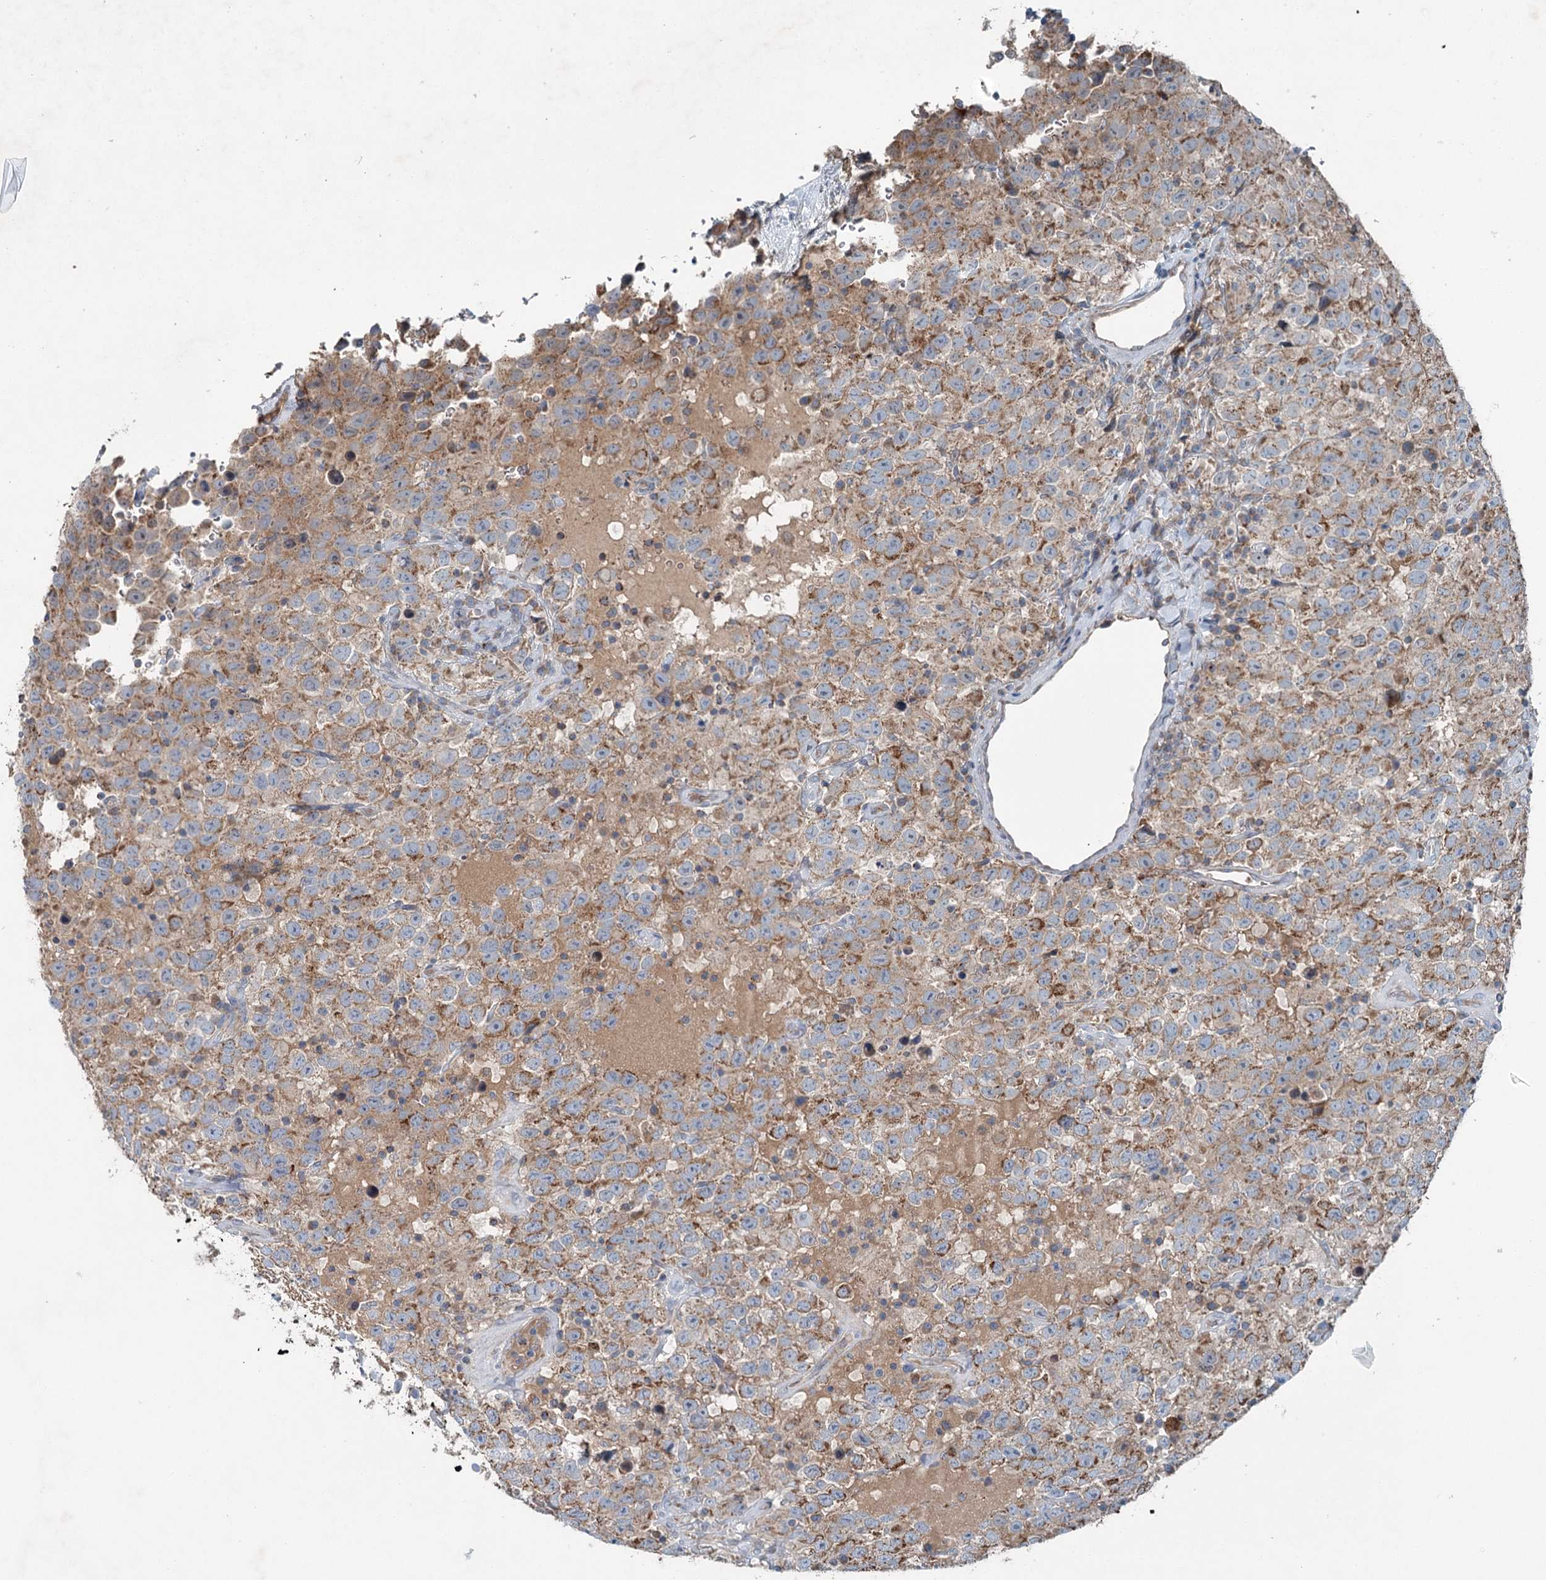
{"staining": {"intensity": "moderate", "quantity": ">75%", "location": "cytoplasmic/membranous"}, "tissue": "testis cancer", "cell_type": "Tumor cells", "image_type": "cancer", "snomed": [{"axis": "morphology", "description": "Seminoma, NOS"}, {"axis": "topography", "description": "Testis"}], "caption": "Immunohistochemistry image of seminoma (testis) stained for a protein (brown), which displays medium levels of moderate cytoplasmic/membranous expression in approximately >75% of tumor cells.", "gene": "CHCHD5", "patient": {"sex": "male", "age": 41}}